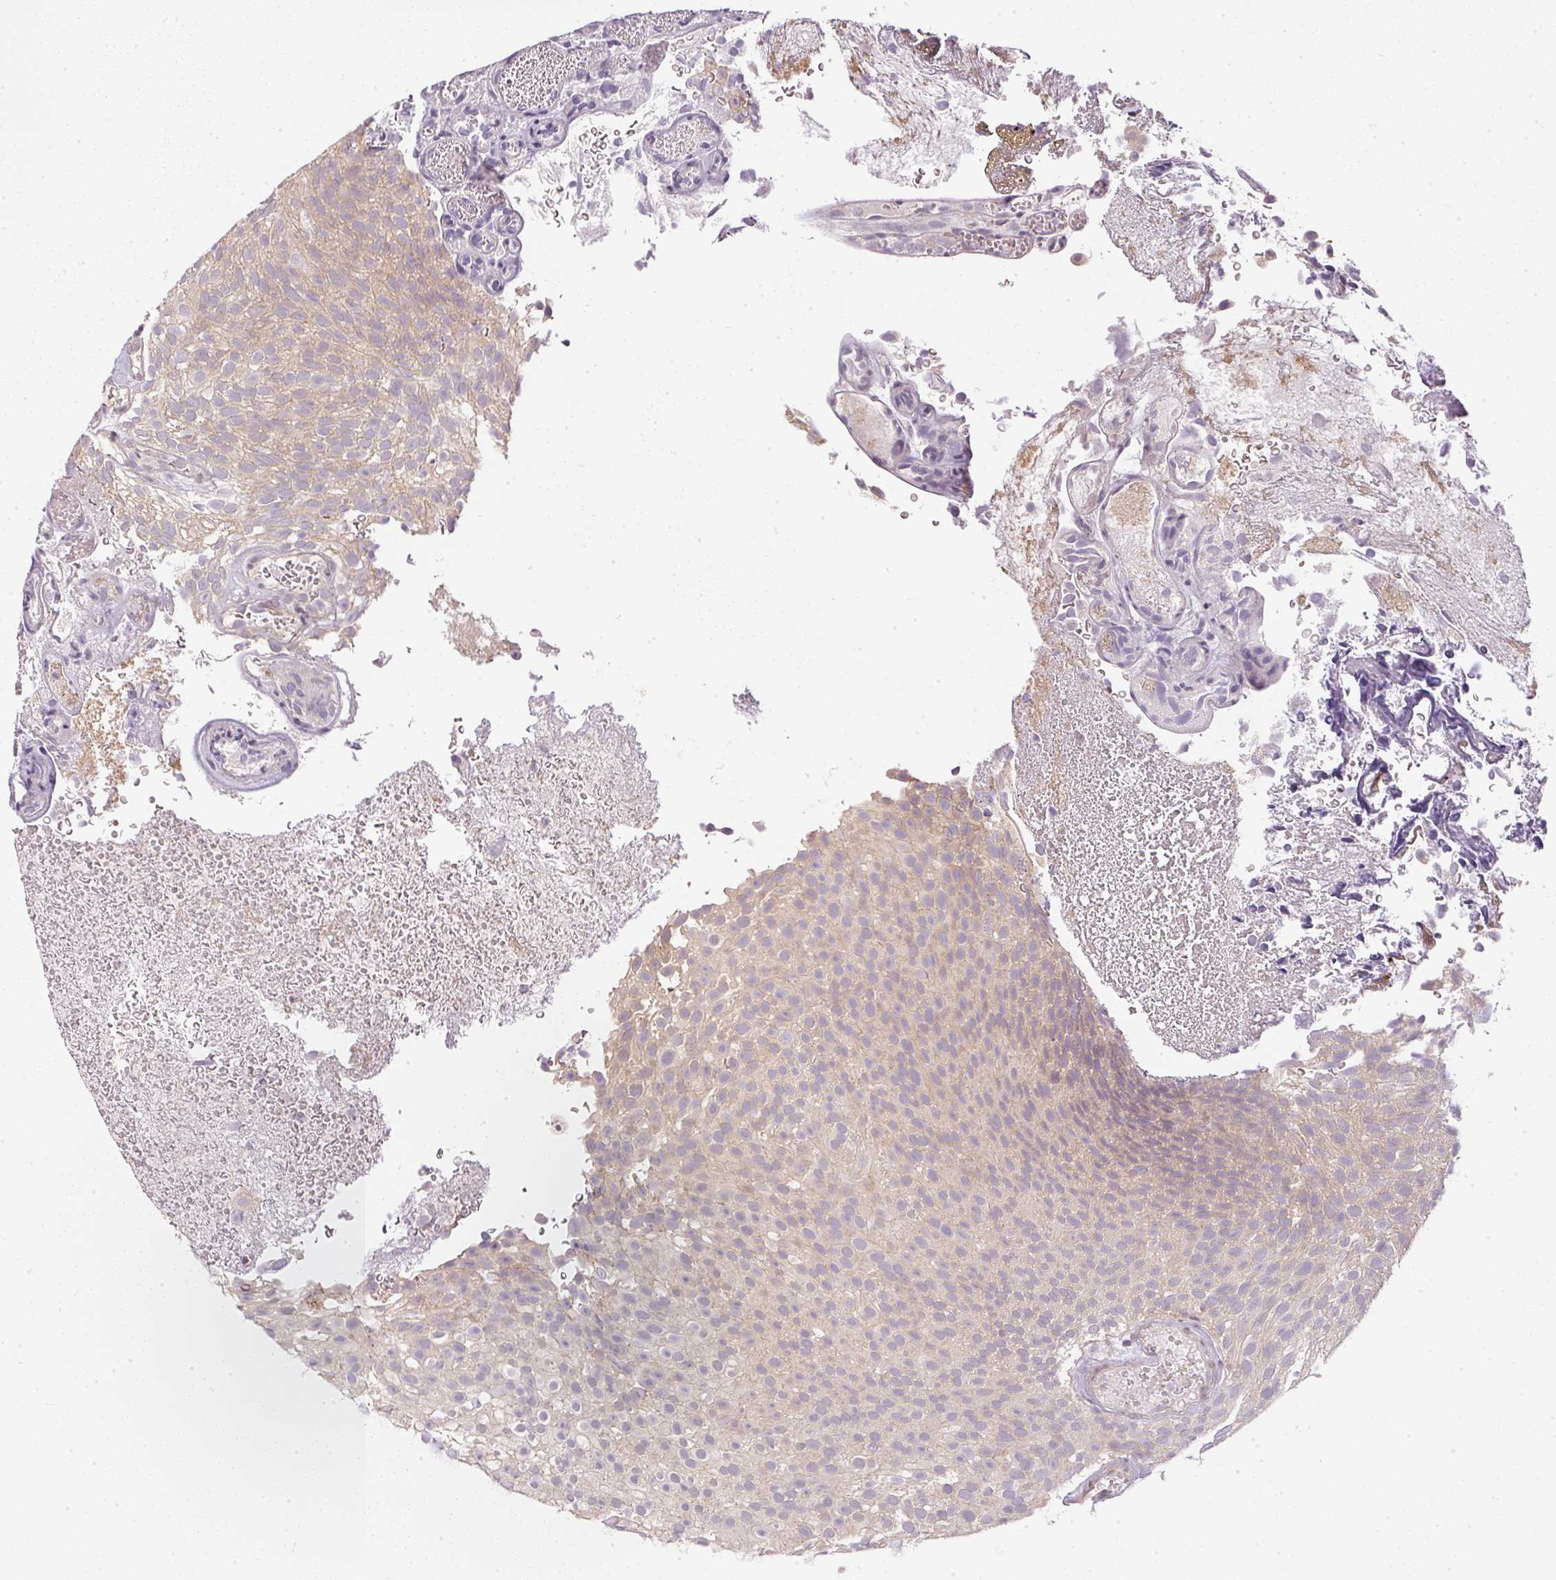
{"staining": {"intensity": "weak", "quantity": "<25%", "location": "cytoplasmic/membranous"}, "tissue": "urothelial cancer", "cell_type": "Tumor cells", "image_type": "cancer", "snomed": [{"axis": "morphology", "description": "Urothelial carcinoma, Low grade"}, {"axis": "topography", "description": "Urinary bladder"}], "caption": "Tumor cells are negative for protein expression in human urothelial carcinoma (low-grade).", "gene": "TTC23L", "patient": {"sex": "male", "age": 78}}